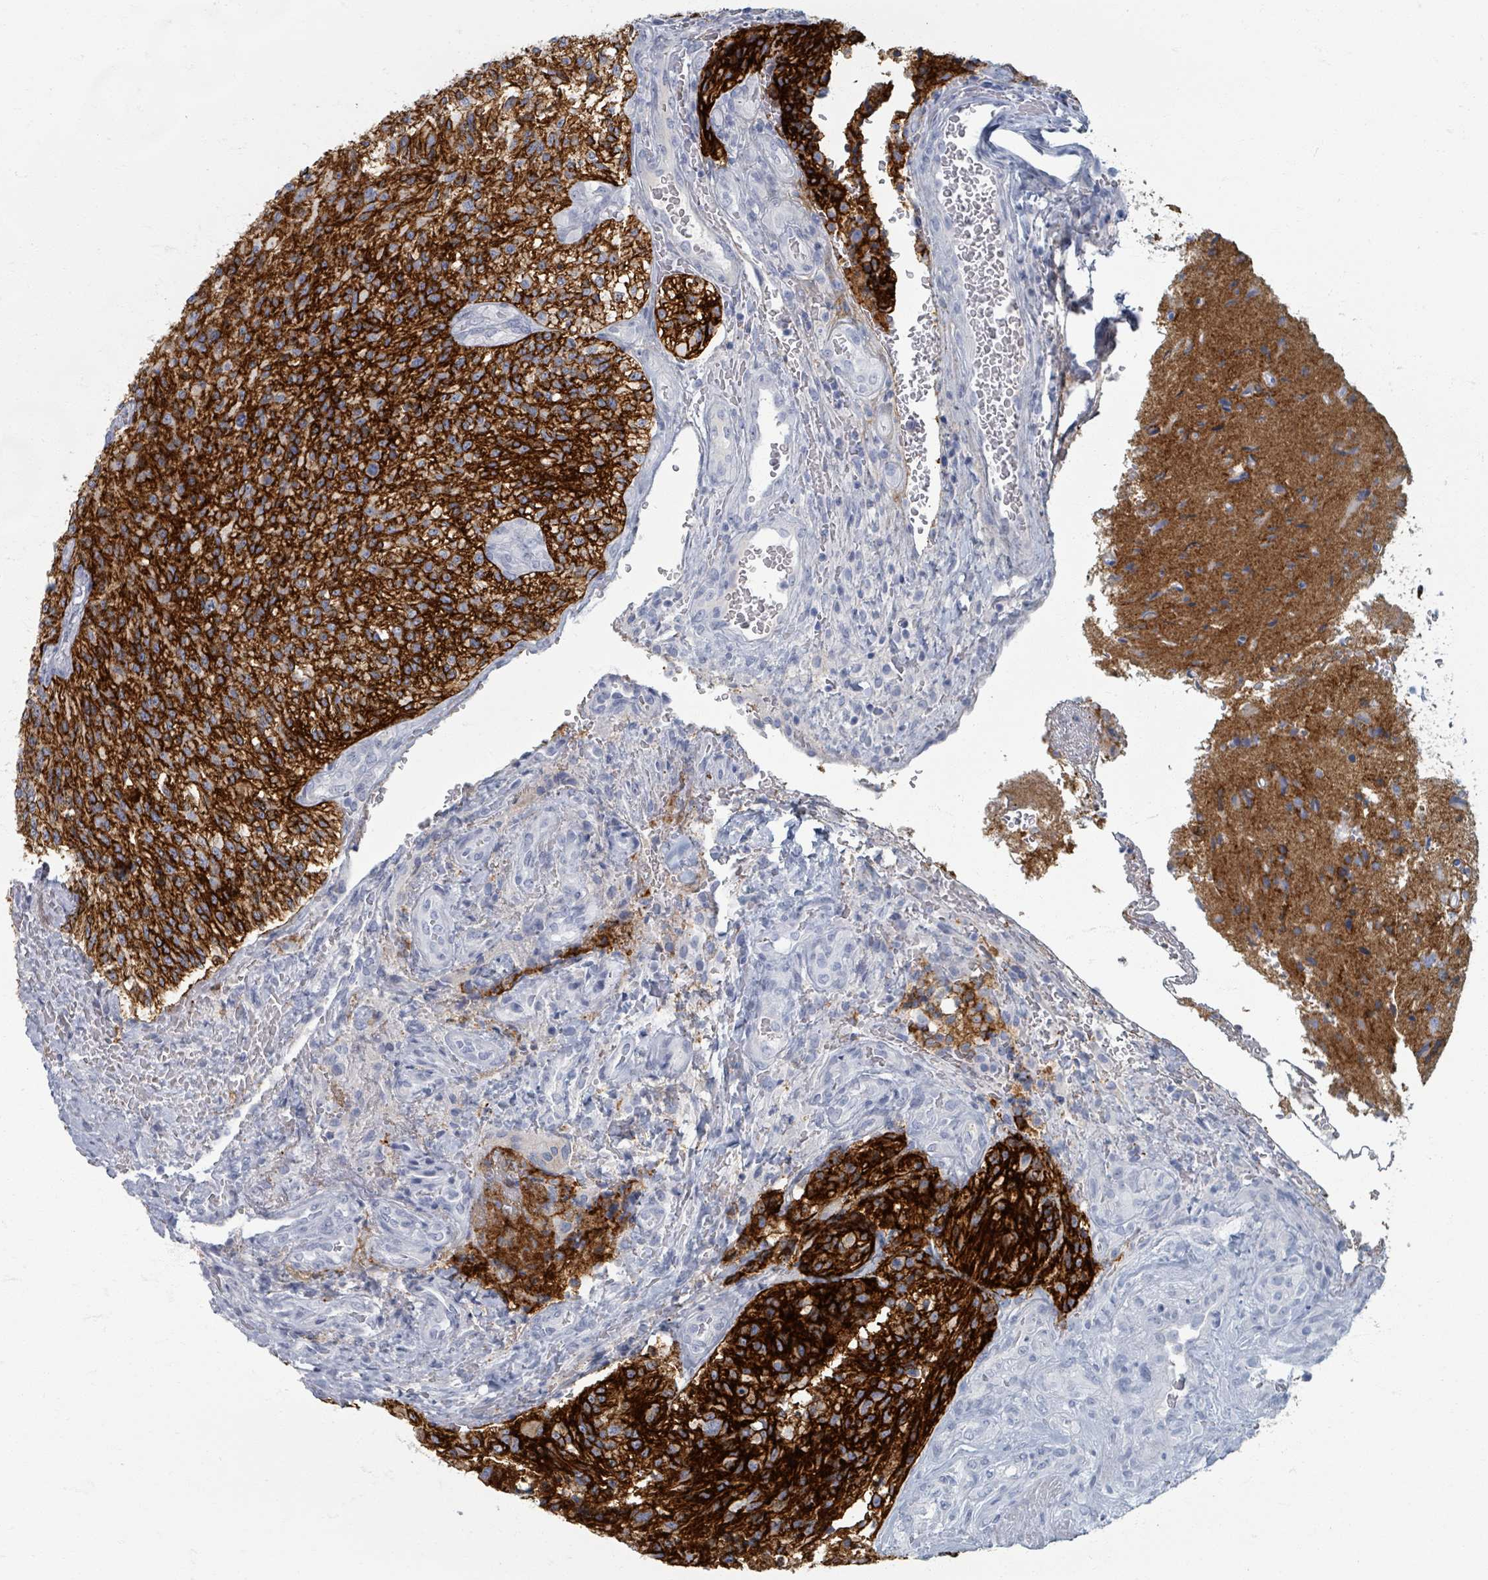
{"staining": {"intensity": "negative", "quantity": "none", "location": "none"}, "tissue": "glioma", "cell_type": "Tumor cells", "image_type": "cancer", "snomed": [{"axis": "morphology", "description": "Normal tissue, NOS"}, {"axis": "morphology", "description": "Glioma, malignant, High grade"}, {"axis": "topography", "description": "Cerebral cortex"}], "caption": "Human malignant glioma (high-grade) stained for a protein using IHC exhibits no positivity in tumor cells.", "gene": "TAS2R1", "patient": {"sex": "male", "age": 56}}